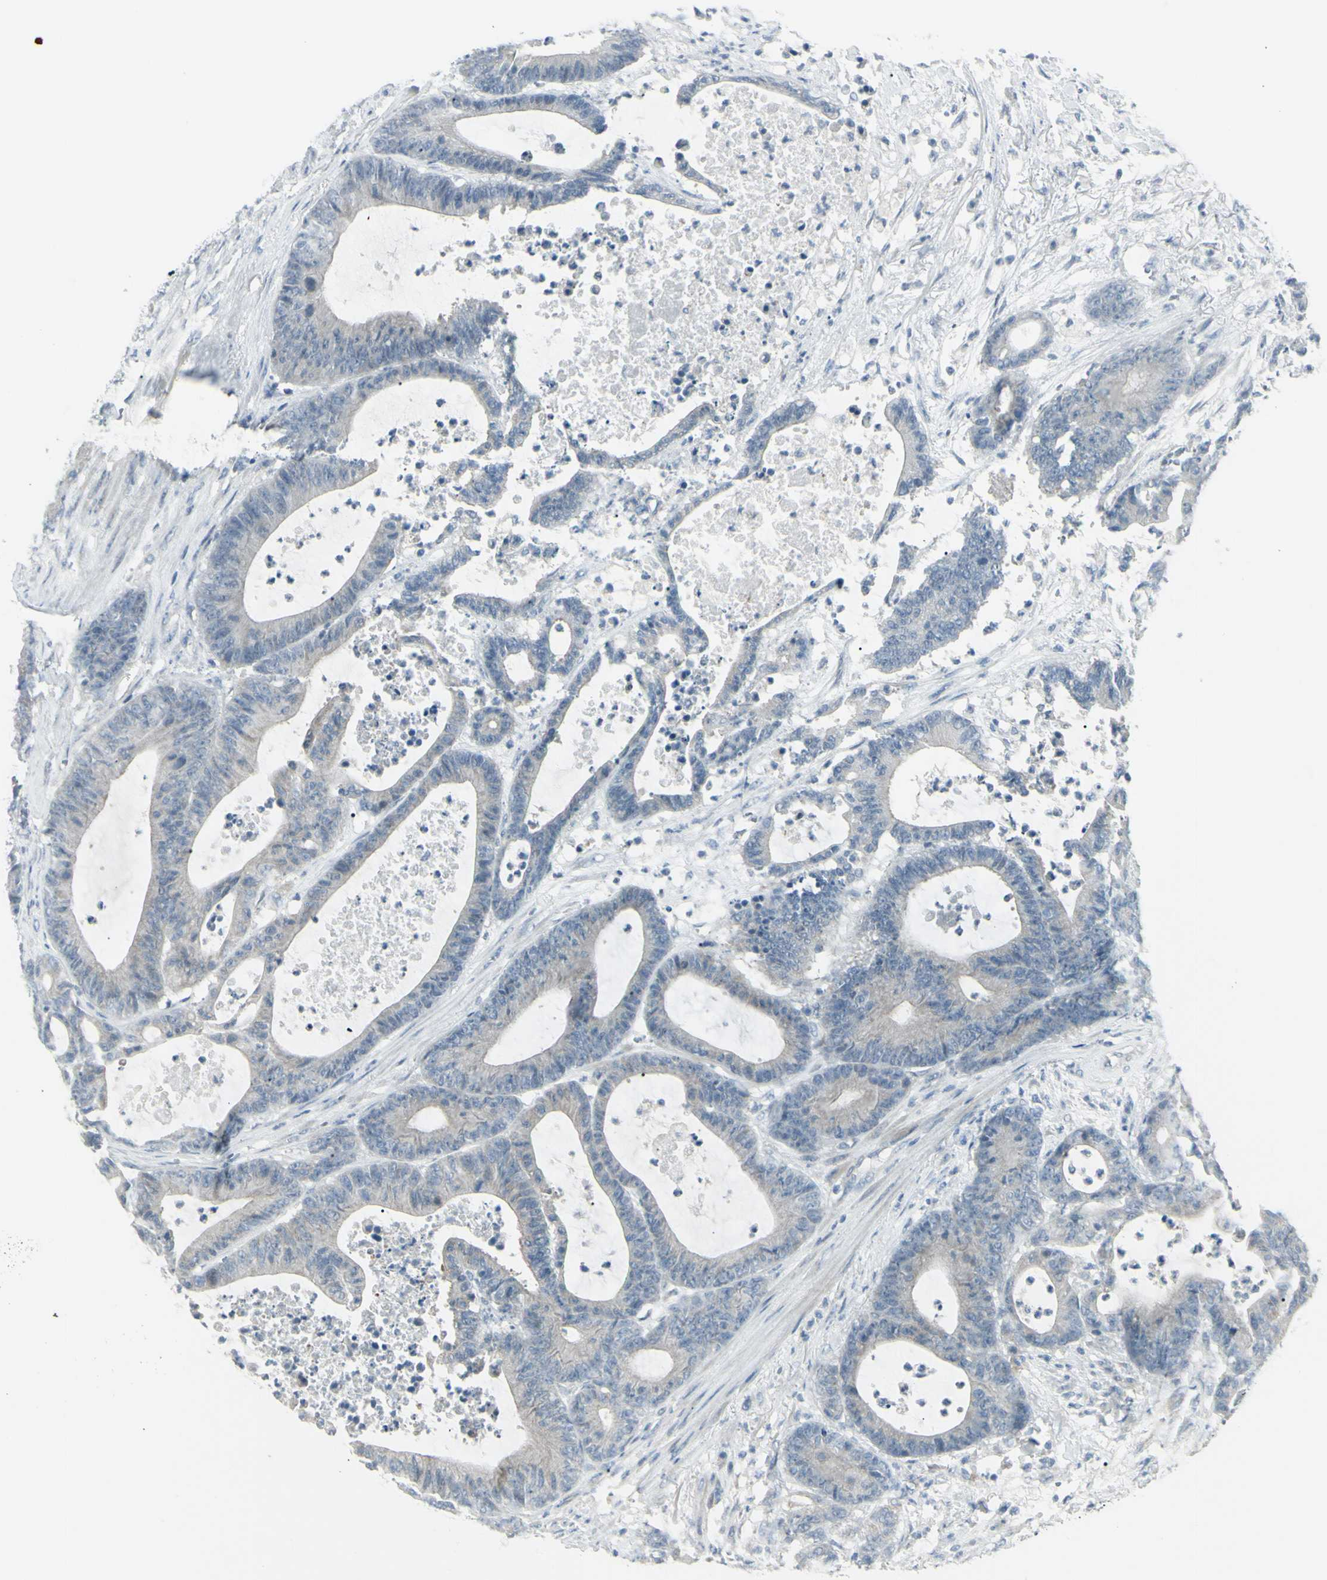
{"staining": {"intensity": "weak", "quantity": ">75%", "location": "cytoplasmic/membranous"}, "tissue": "colorectal cancer", "cell_type": "Tumor cells", "image_type": "cancer", "snomed": [{"axis": "morphology", "description": "Adenocarcinoma, NOS"}, {"axis": "topography", "description": "Colon"}], "caption": "Immunohistochemistry (IHC) (DAB) staining of colorectal adenocarcinoma exhibits weak cytoplasmic/membranous protein staining in approximately >75% of tumor cells.", "gene": "SH3GL2", "patient": {"sex": "female", "age": 84}}